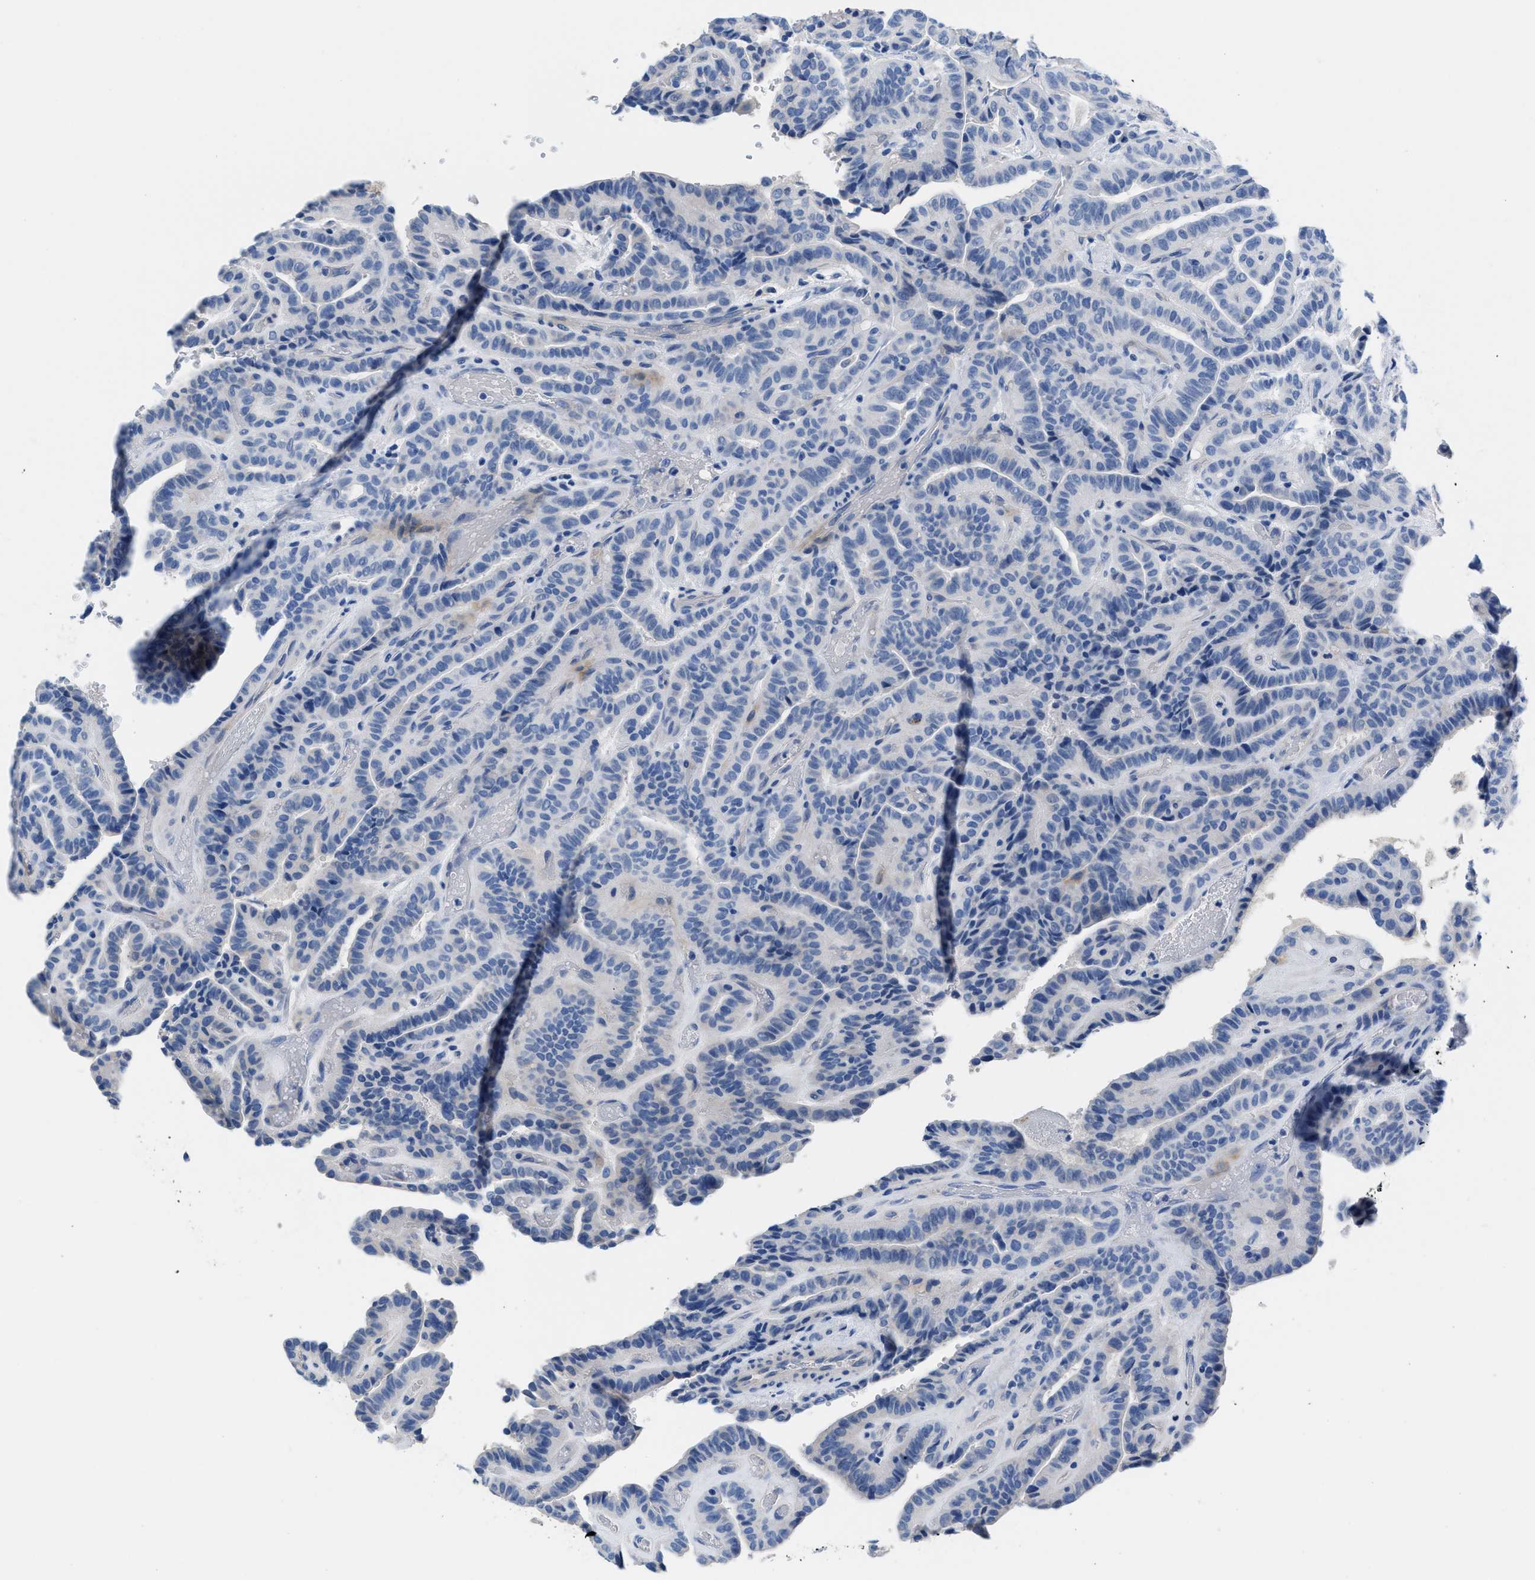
{"staining": {"intensity": "negative", "quantity": "none", "location": "none"}, "tissue": "thyroid cancer", "cell_type": "Tumor cells", "image_type": "cancer", "snomed": [{"axis": "morphology", "description": "Papillary adenocarcinoma, NOS"}, {"axis": "topography", "description": "Thyroid gland"}], "caption": "IHC micrograph of neoplastic tissue: thyroid papillary adenocarcinoma stained with DAB reveals no significant protein staining in tumor cells.", "gene": "SLFN13", "patient": {"sex": "male", "age": 77}}